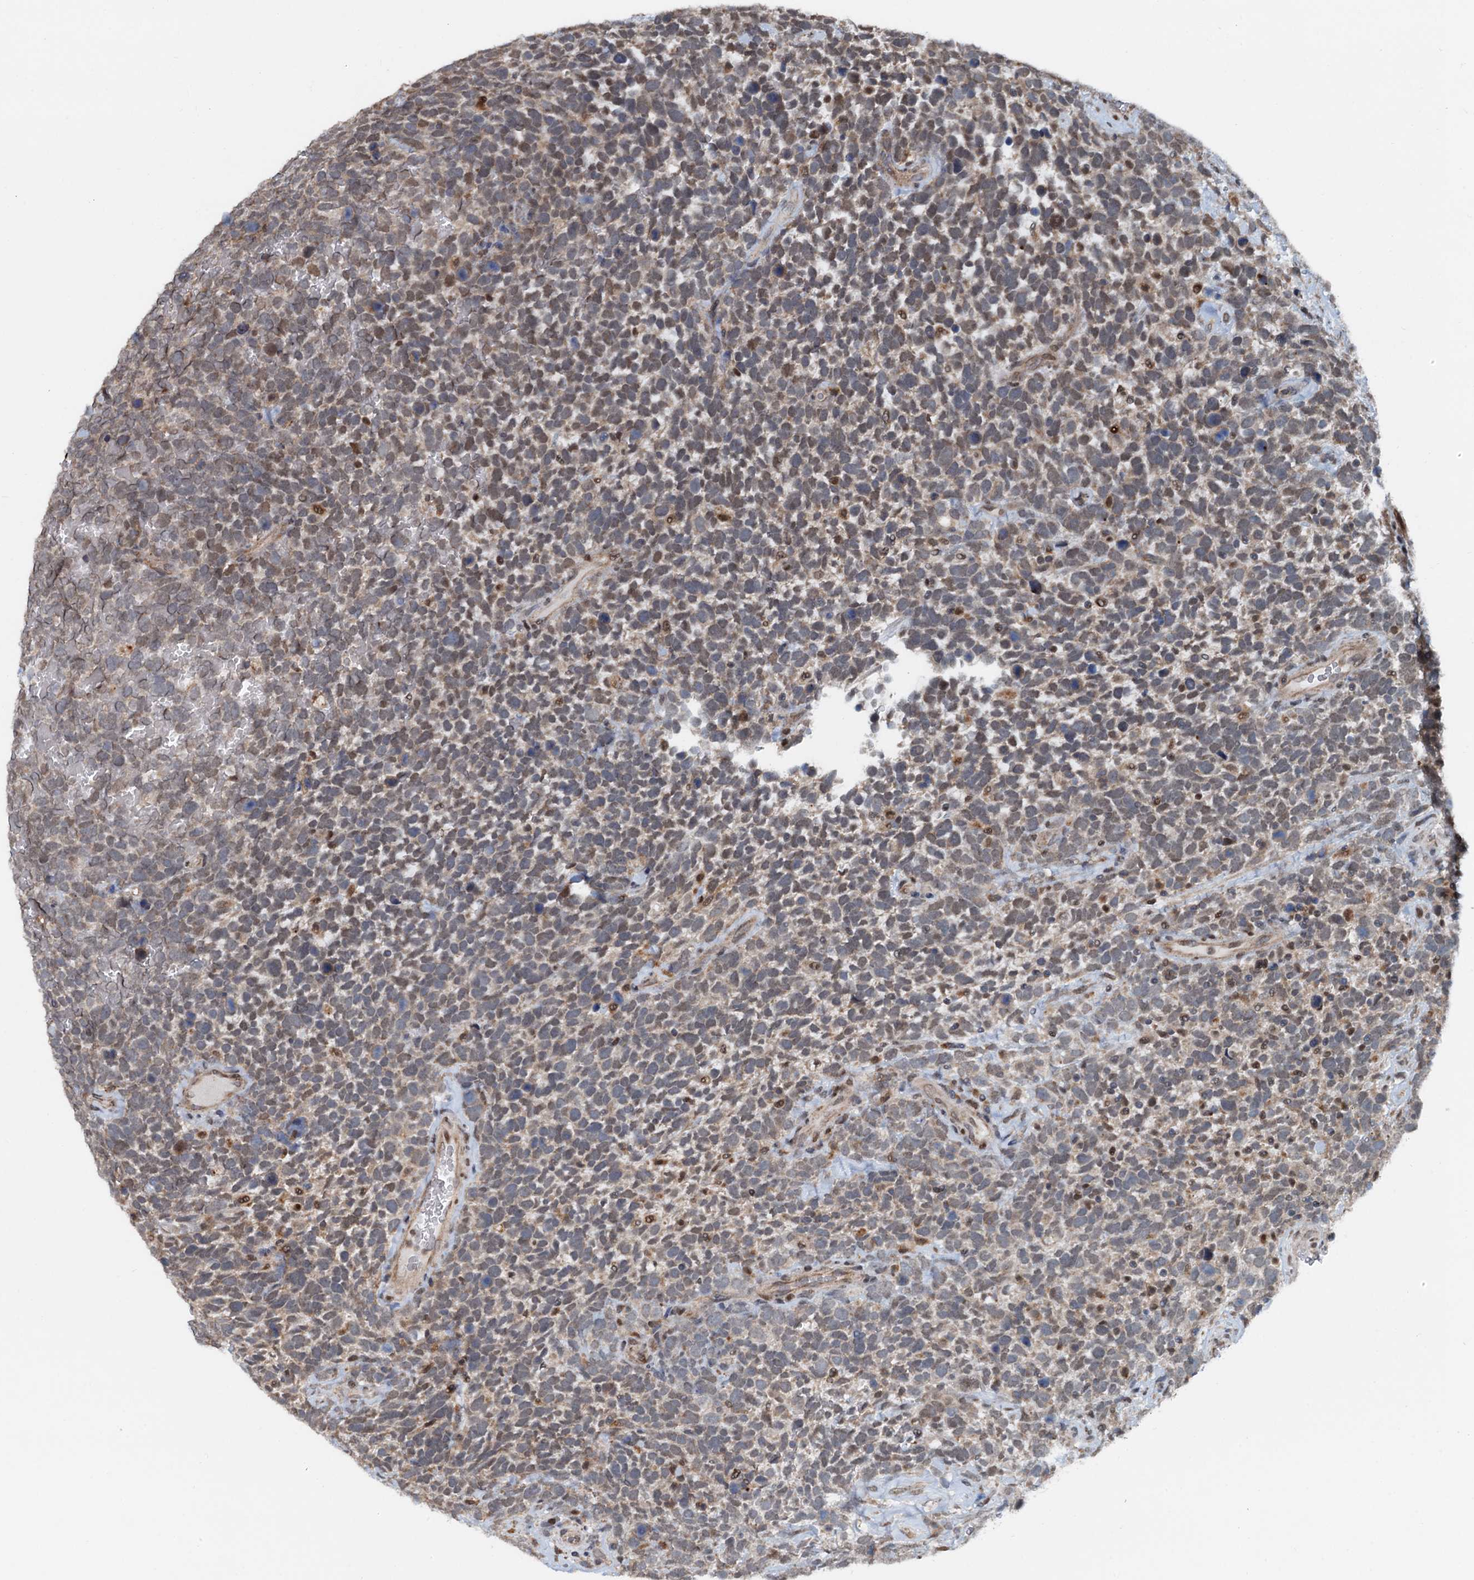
{"staining": {"intensity": "weak", "quantity": ">75%", "location": "cytoplasmic/membranous,nuclear"}, "tissue": "urothelial cancer", "cell_type": "Tumor cells", "image_type": "cancer", "snomed": [{"axis": "morphology", "description": "Urothelial carcinoma, High grade"}, {"axis": "topography", "description": "Urinary bladder"}], "caption": "A low amount of weak cytoplasmic/membranous and nuclear expression is seen in approximately >75% of tumor cells in urothelial cancer tissue.", "gene": "MCMBP", "patient": {"sex": "female", "age": 82}}